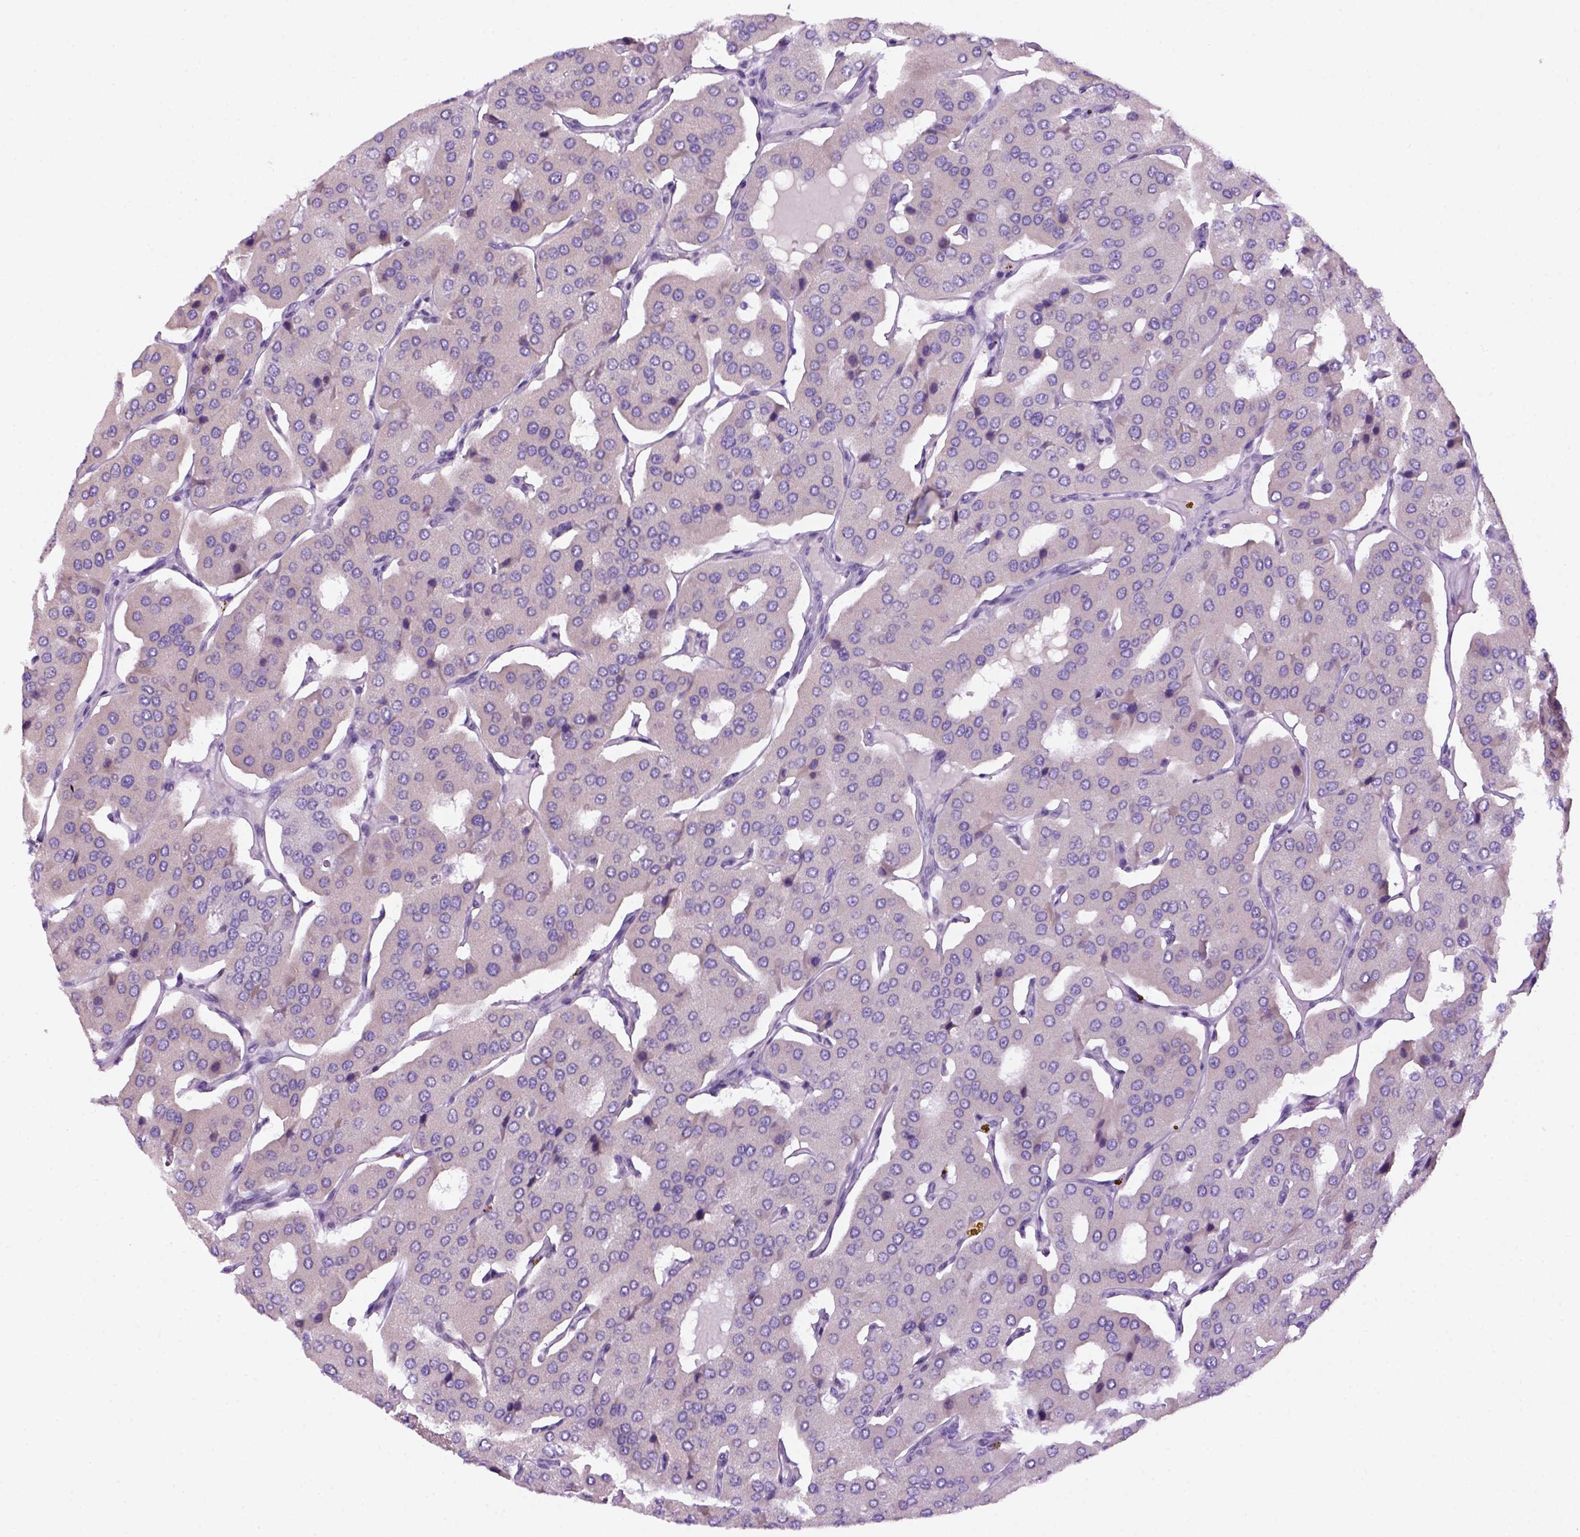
{"staining": {"intensity": "negative", "quantity": "none", "location": "none"}, "tissue": "parathyroid gland", "cell_type": "Glandular cells", "image_type": "normal", "snomed": [{"axis": "morphology", "description": "Normal tissue, NOS"}, {"axis": "morphology", "description": "Adenoma, NOS"}, {"axis": "topography", "description": "Parathyroid gland"}], "caption": "Image shows no protein expression in glandular cells of unremarkable parathyroid gland. Brightfield microscopy of IHC stained with DAB (brown) and hematoxylin (blue), captured at high magnification.", "gene": "DNAH11", "patient": {"sex": "female", "age": 86}}